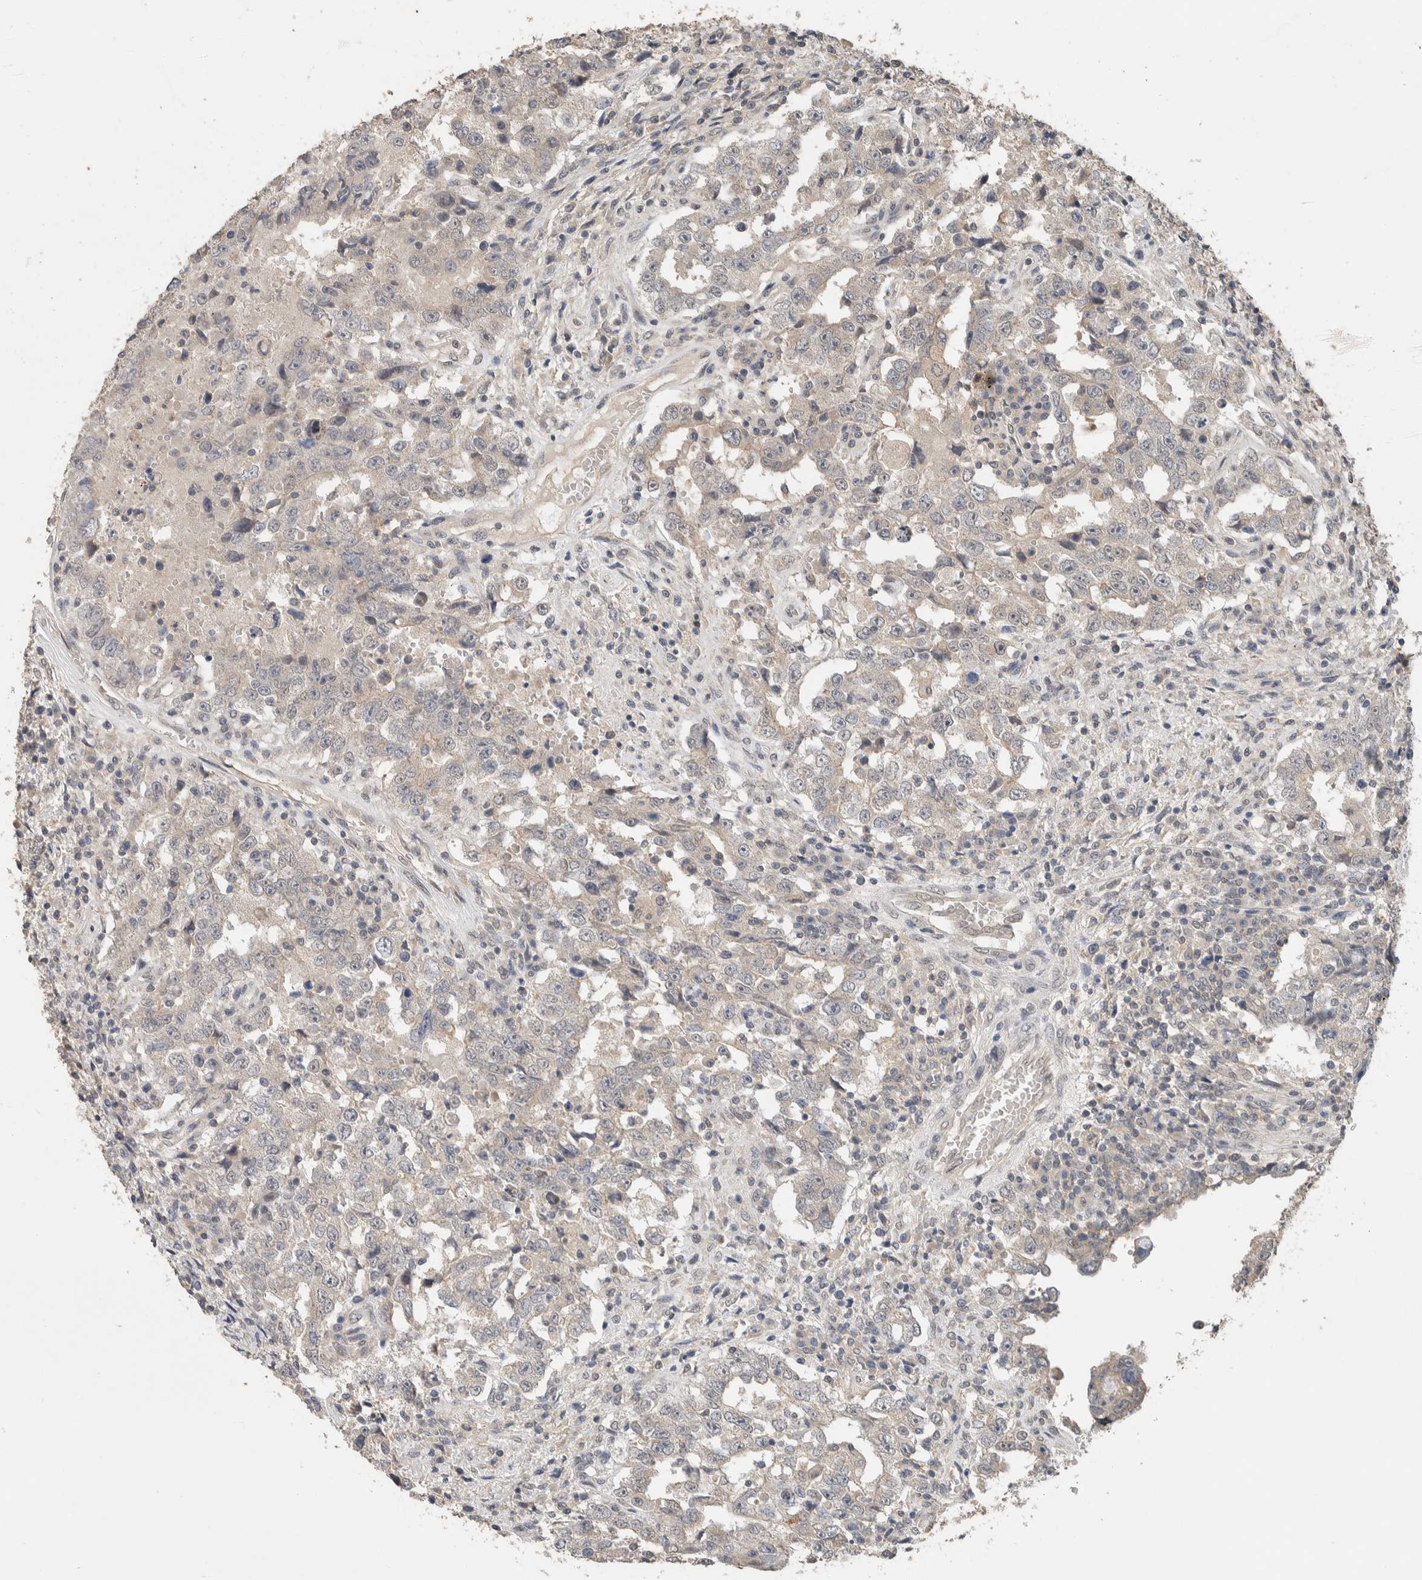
{"staining": {"intensity": "negative", "quantity": "none", "location": "none"}, "tissue": "testis cancer", "cell_type": "Tumor cells", "image_type": "cancer", "snomed": [{"axis": "morphology", "description": "Carcinoma, Embryonal, NOS"}, {"axis": "topography", "description": "Testis"}], "caption": "This is a micrograph of IHC staining of testis cancer, which shows no positivity in tumor cells. Brightfield microscopy of immunohistochemistry (IHC) stained with DAB (brown) and hematoxylin (blue), captured at high magnification.", "gene": "CYSRT1", "patient": {"sex": "male", "age": 26}}